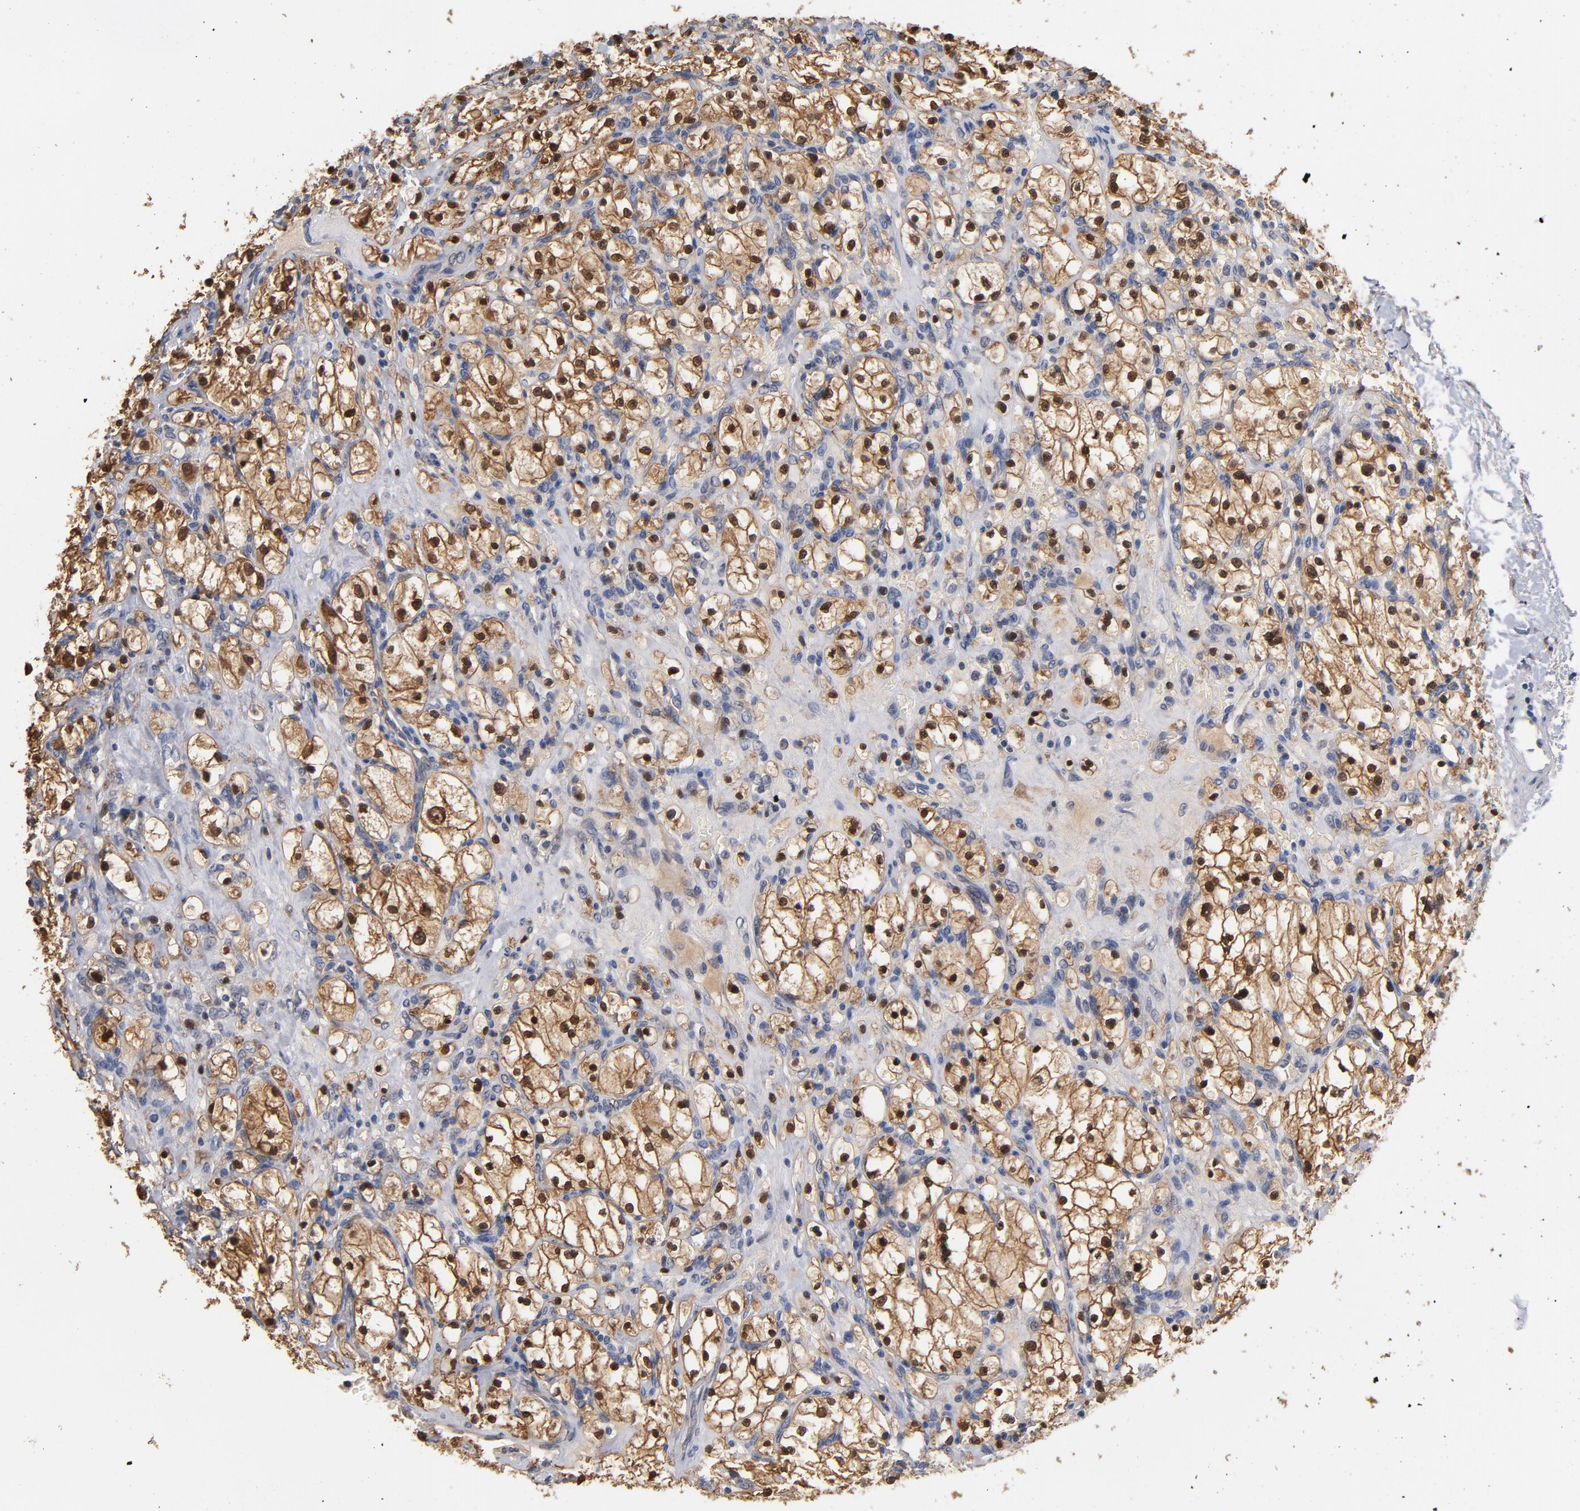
{"staining": {"intensity": "moderate", "quantity": "25%-75%", "location": "cytoplasmic/membranous,nuclear"}, "tissue": "renal cancer", "cell_type": "Tumor cells", "image_type": "cancer", "snomed": [{"axis": "morphology", "description": "Adenocarcinoma, NOS"}, {"axis": "topography", "description": "Kidney"}], "caption": "Immunohistochemistry photomicrograph of renal adenocarcinoma stained for a protein (brown), which exhibits medium levels of moderate cytoplasmic/membranous and nuclear expression in about 25%-75% of tumor cells.", "gene": "MIF", "patient": {"sex": "female", "age": 83}}